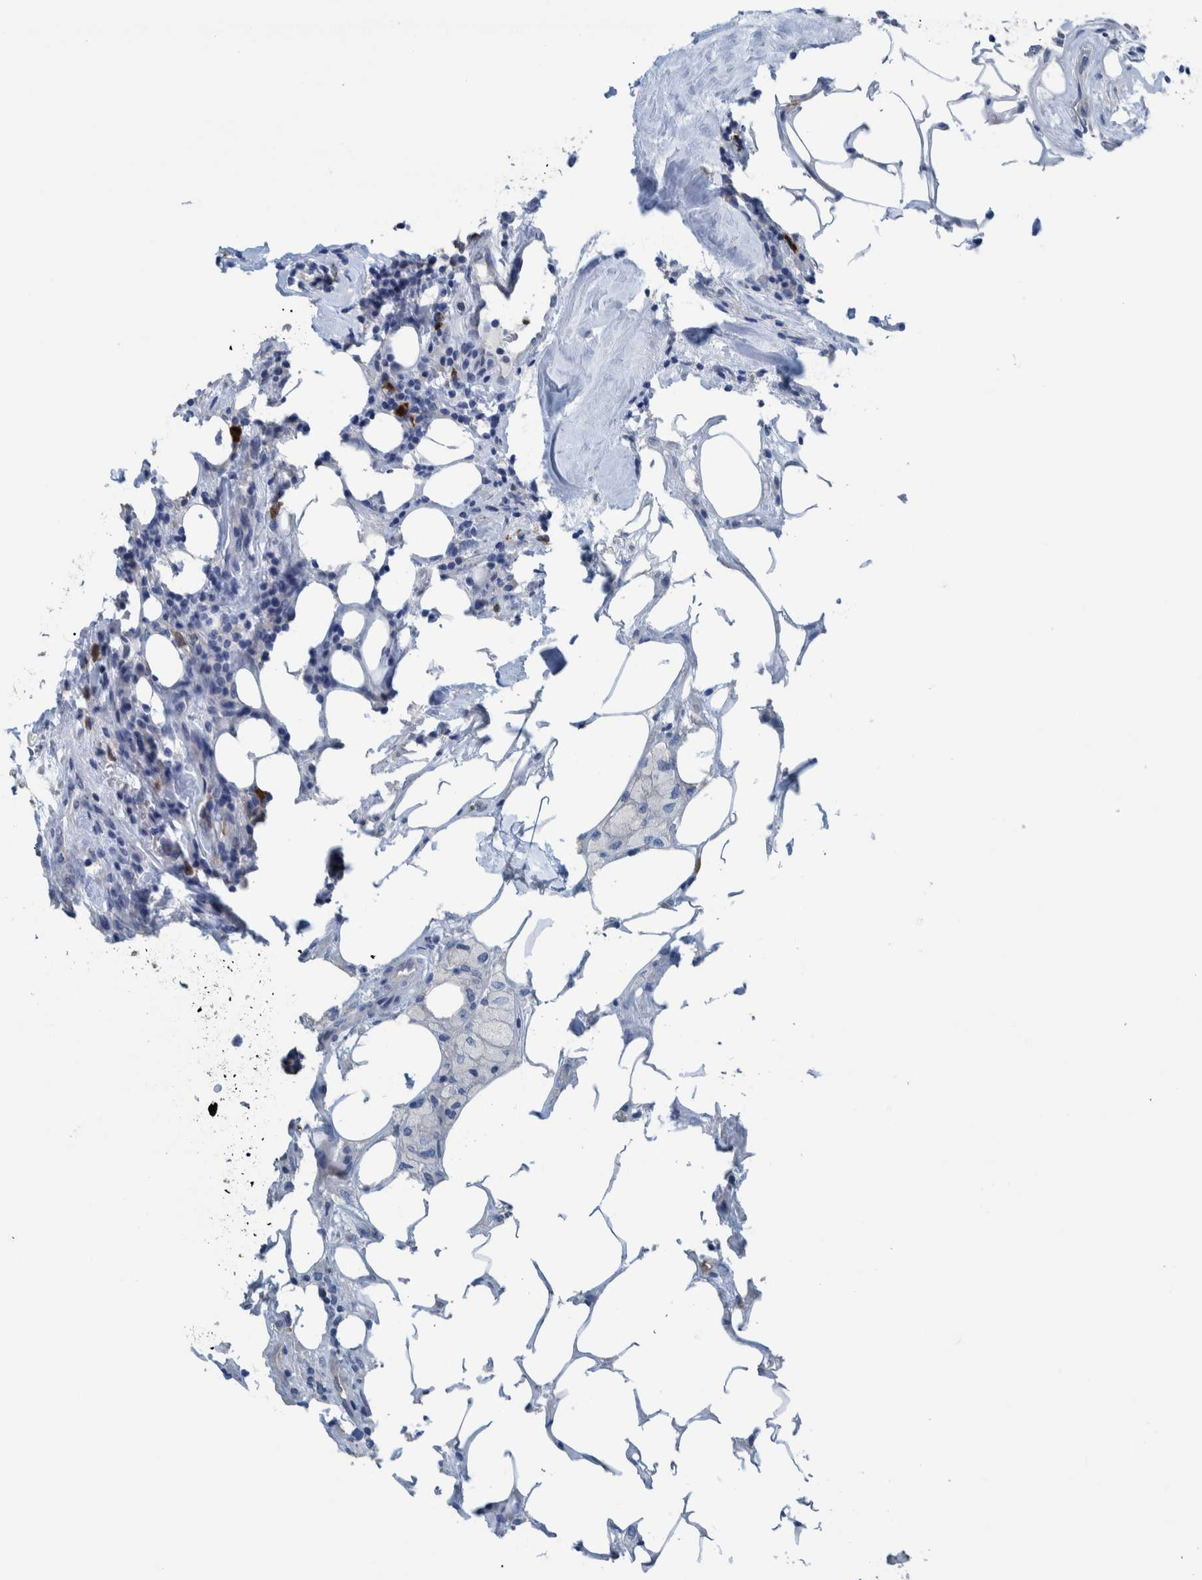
{"staining": {"intensity": "negative", "quantity": "none", "location": "none"}, "tissue": "breast cancer", "cell_type": "Tumor cells", "image_type": "cancer", "snomed": [{"axis": "morphology", "description": "Duct carcinoma"}, {"axis": "topography", "description": "Breast"}], "caption": "A micrograph of breast cancer stained for a protein demonstrates no brown staining in tumor cells. (Stains: DAB immunohistochemistry (IHC) with hematoxylin counter stain, Microscopy: brightfield microscopy at high magnification).", "gene": "IDO1", "patient": {"sex": "female", "age": 37}}